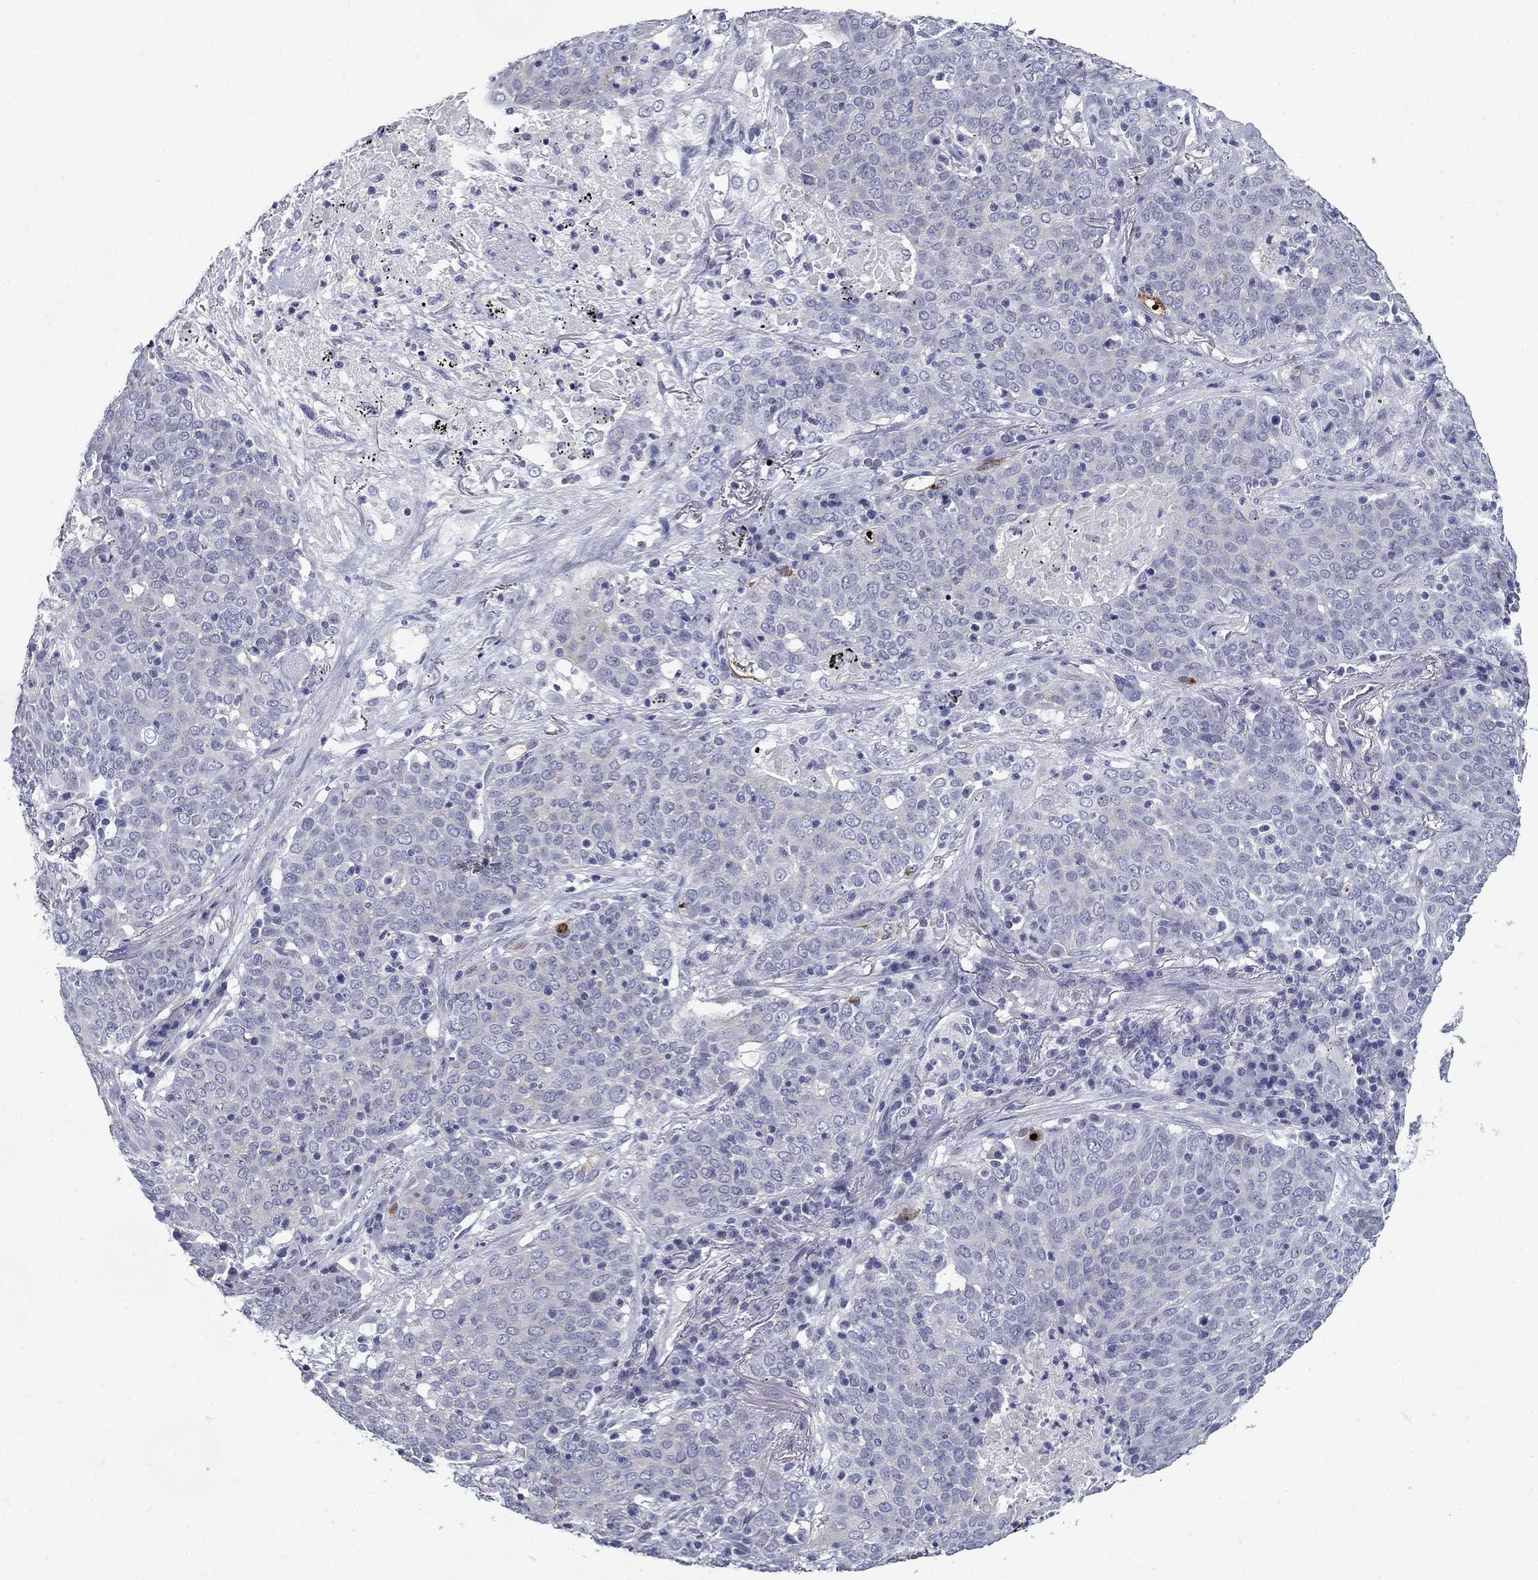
{"staining": {"intensity": "negative", "quantity": "none", "location": "none"}, "tissue": "lung cancer", "cell_type": "Tumor cells", "image_type": "cancer", "snomed": [{"axis": "morphology", "description": "Squamous cell carcinoma, NOS"}, {"axis": "topography", "description": "Lung"}], "caption": "The immunohistochemistry (IHC) micrograph has no significant staining in tumor cells of lung squamous cell carcinoma tissue.", "gene": "C4orf19", "patient": {"sex": "male", "age": 82}}